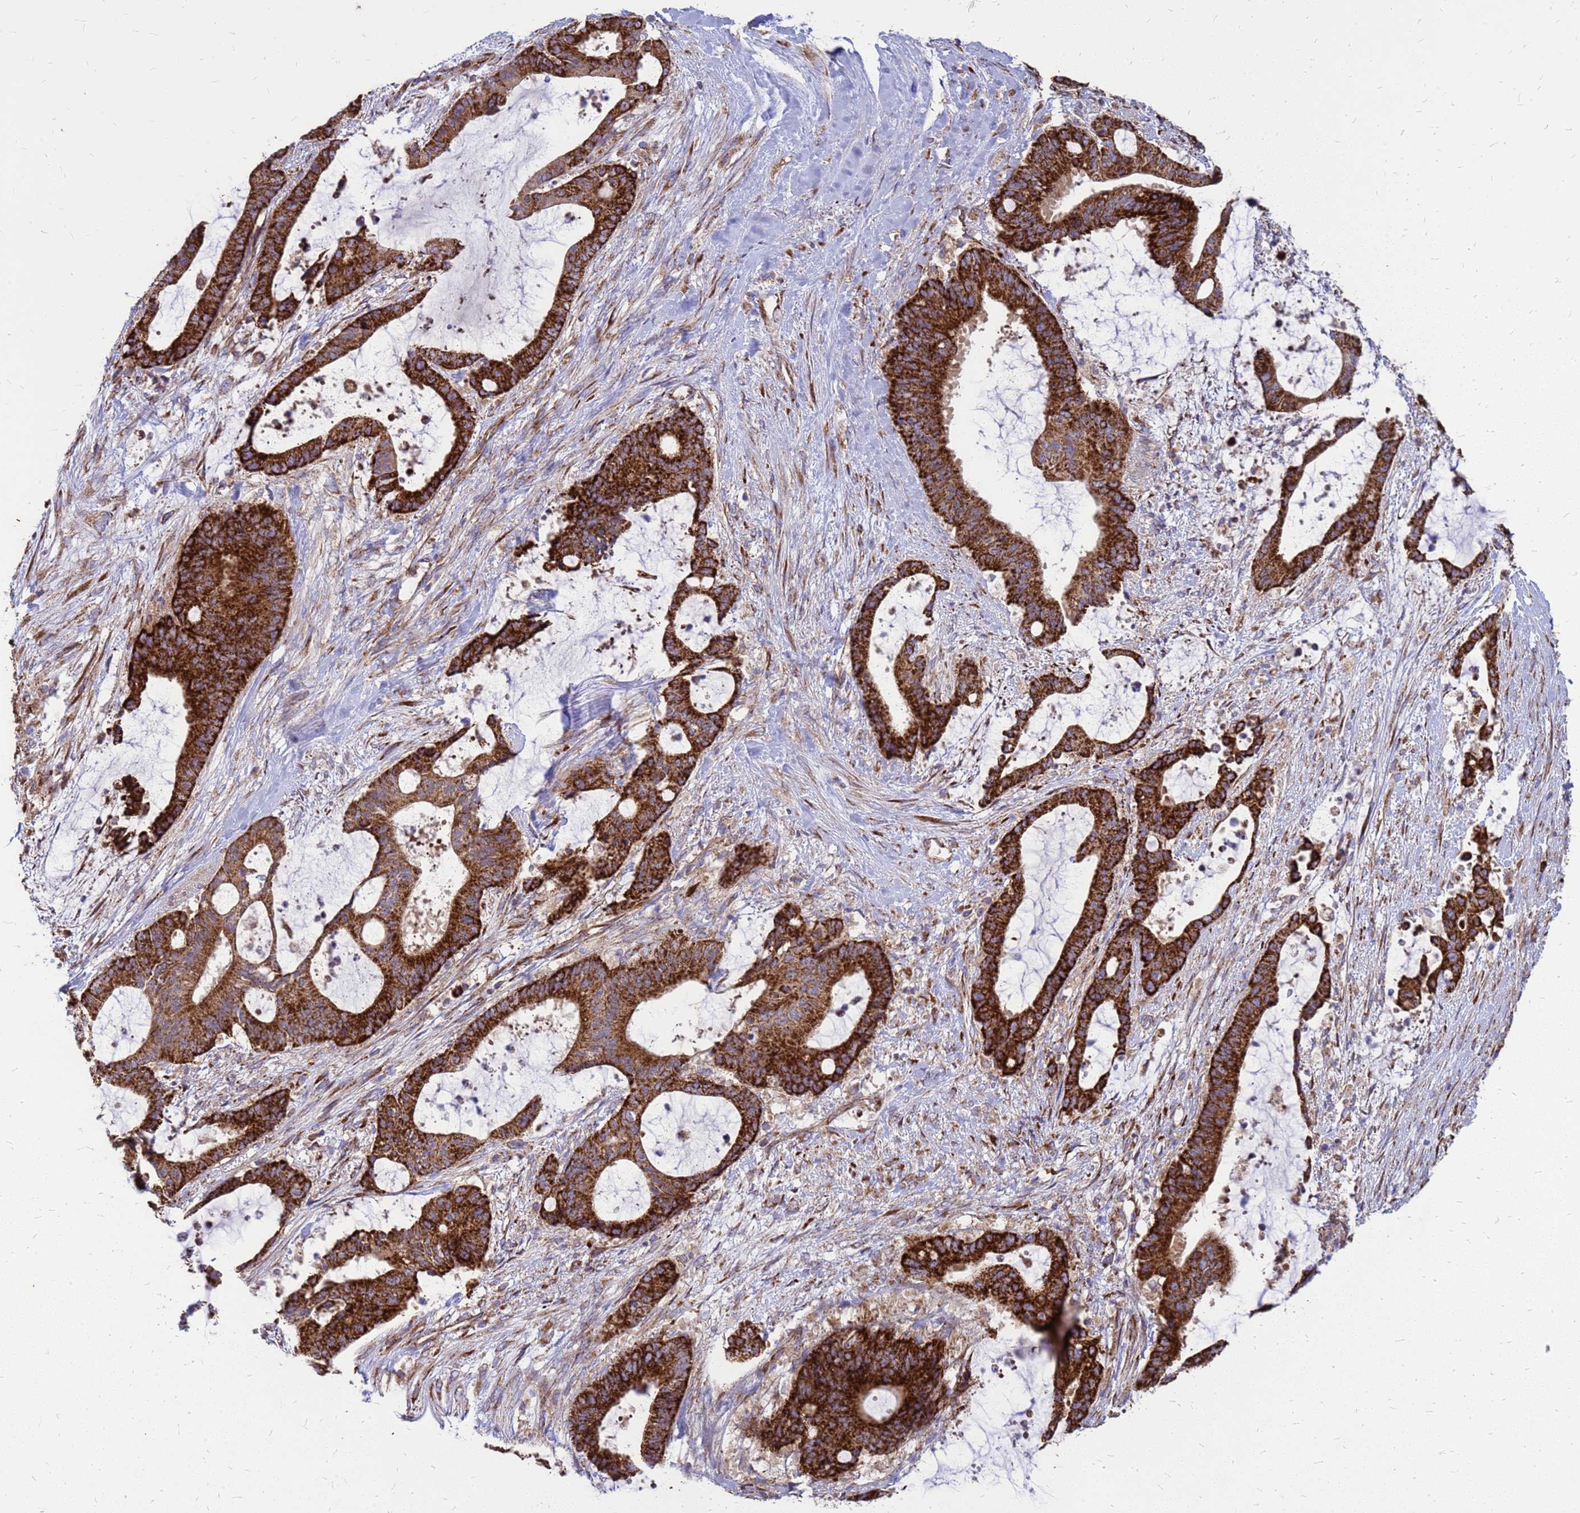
{"staining": {"intensity": "strong", "quantity": ">75%", "location": "cytoplasmic/membranous"}, "tissue": "liver cancer", "cell_type": "Tumor cells", "image_type": "cancer", "snomed": [{"axis": "morphology", "description": "Normal tissue, NOS"}, {"axis": "morphology", "description": "Cholangiocarcinoma"}, {"axis": "topography", "description": "Liver"}, {"axis": "topography", "description": "Peripheral nerve tissue"}], "caption": "Liver cancer (cholangiocarcinoma) stained for a protein (brown) displays strong cytoplasmic/membranous positive expression in approximately >75% of tumor cells.", "gene": "FSTL4", "patient": {"sex": "female", "age": 73}}